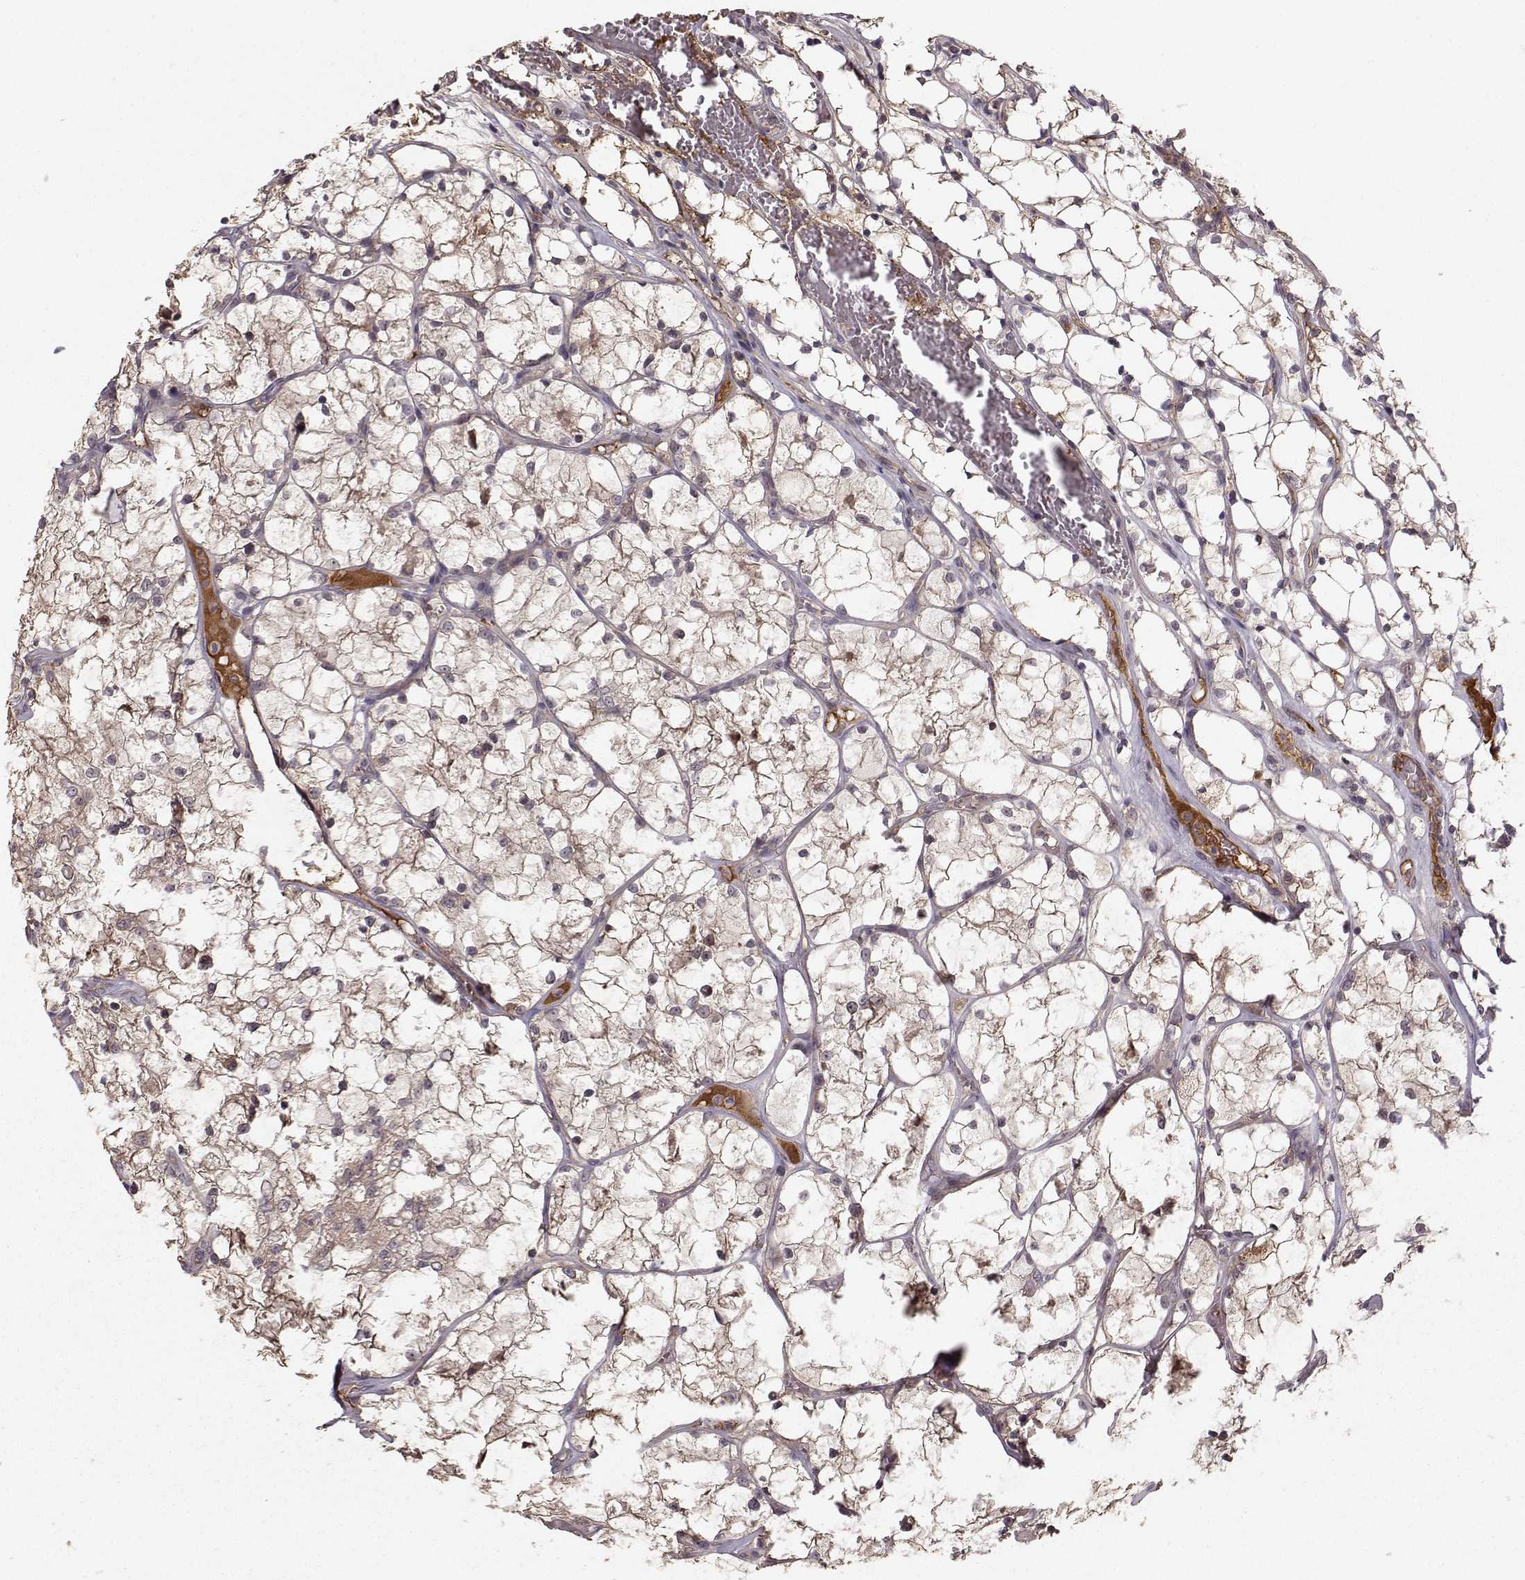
{"staining": {"intensity": "negative", "quantity": "none", "location": "none"}, "tissue": "renal cancer", "cell_type": "Tumor cells", "image_type": "cancer", "snomed": [{"axis": "morphology", "description": "Adenocarcinoma, NOS"}, {"axis": "topography", "description": "Kidney"}], "caption": "This is an immunohistochemistry image of adenocarcinoma (renal). There is no staining in tumor cells.", "gene": "WNT6", "patient": {"sex": "female", "age": 69}}